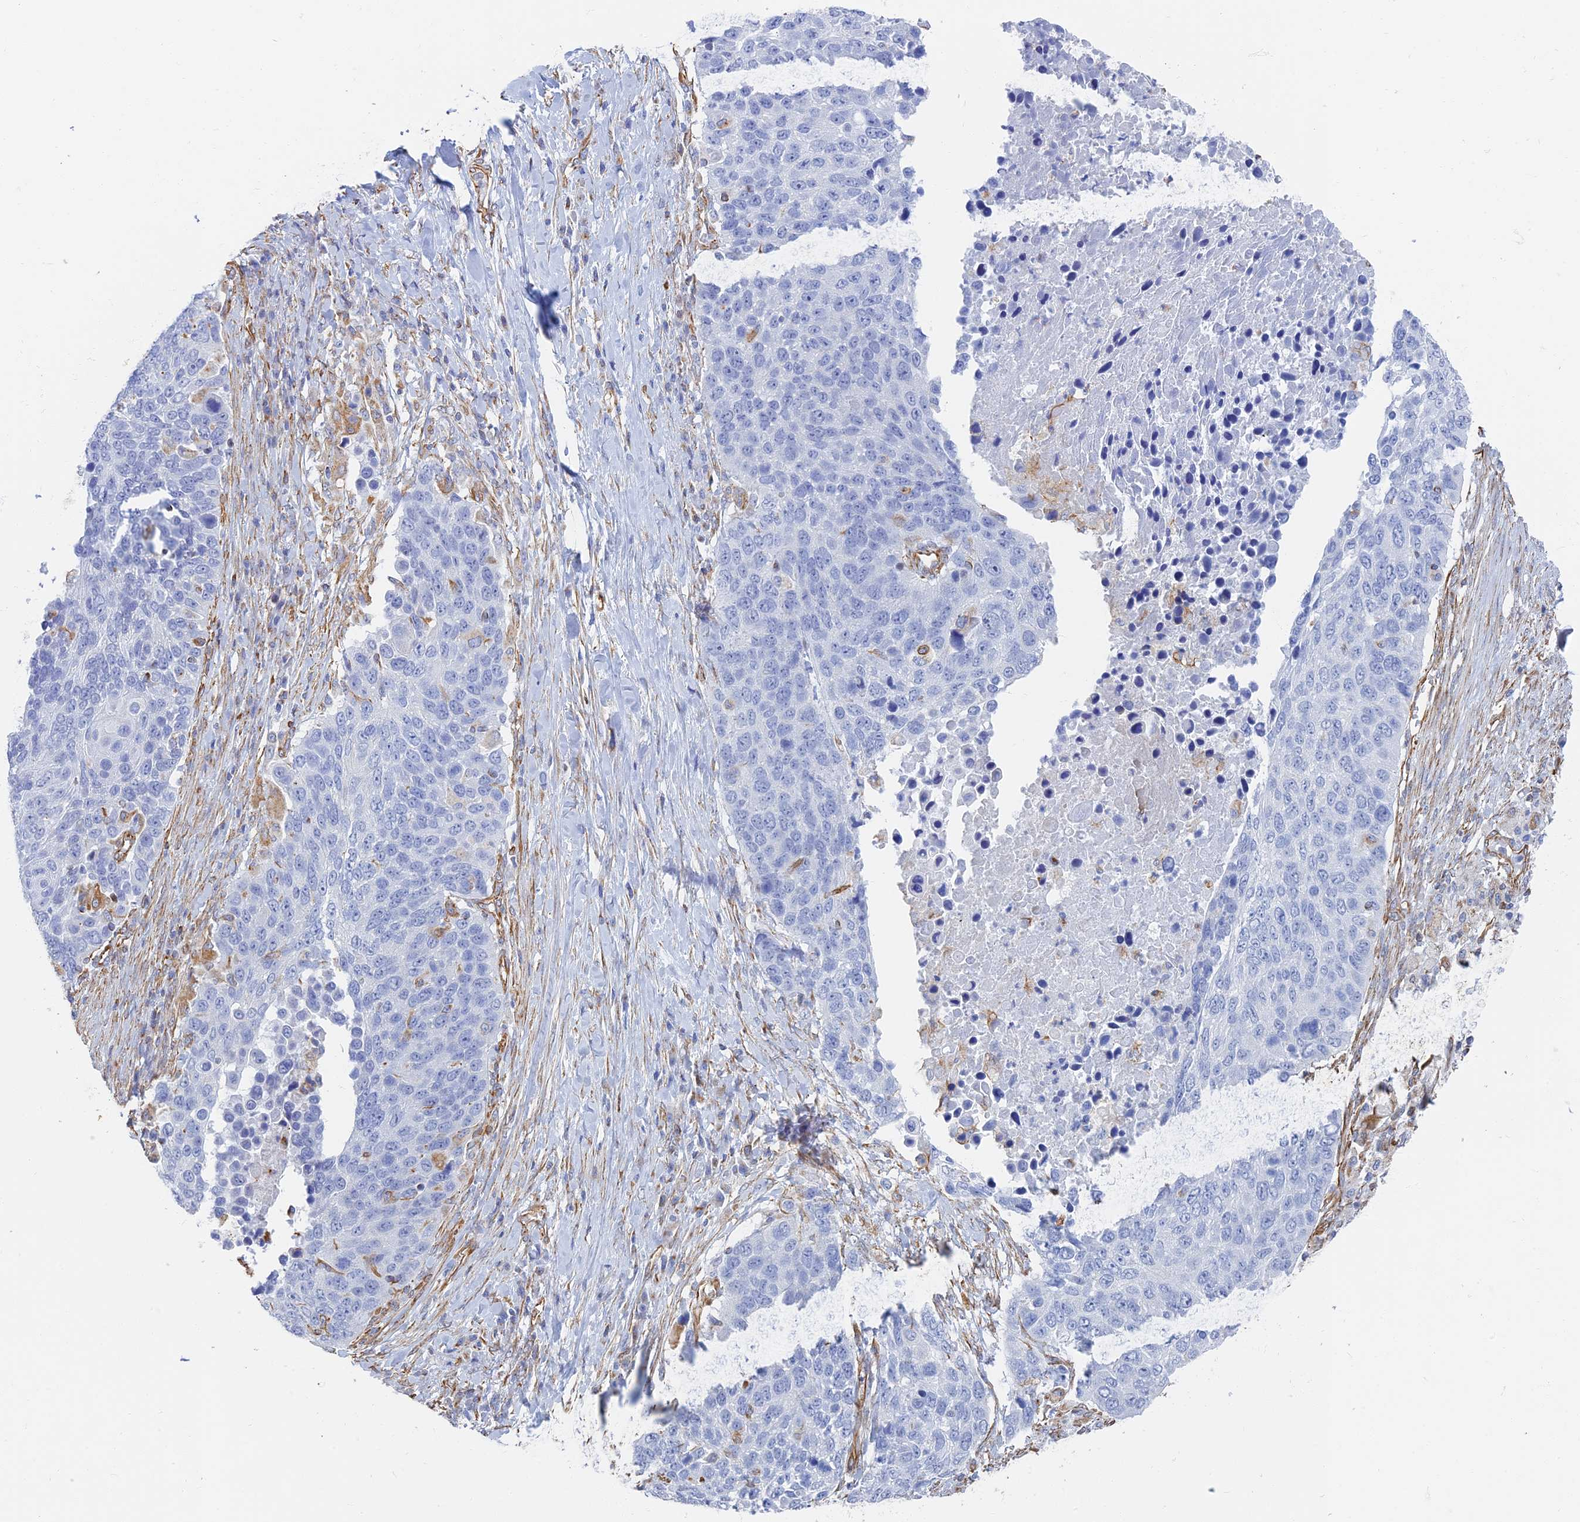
{"staining": {"intensity": "negative", "quantity": "none", "location": "none"}, "tissue": "lung cancer", "cell_type": "Tumor cells", "image_type": "cancer", "snomed": [{"axis": "morphology", "description": "Normal tissue, NOS"}, {"axis": "morphology", "description": "Squamous cell carcinoma, NOS"}, {"axis": "topography", "description": "Lymph node"}, {"axis": "topography", "description": "Lung"}], "caption": "Protein analysis of lung cancer (squamous cell carcinoma) demonstrates no significant expression in tumor cells.", "gene": "RMC1", "patient": {"sex": "male", "age": 66}}